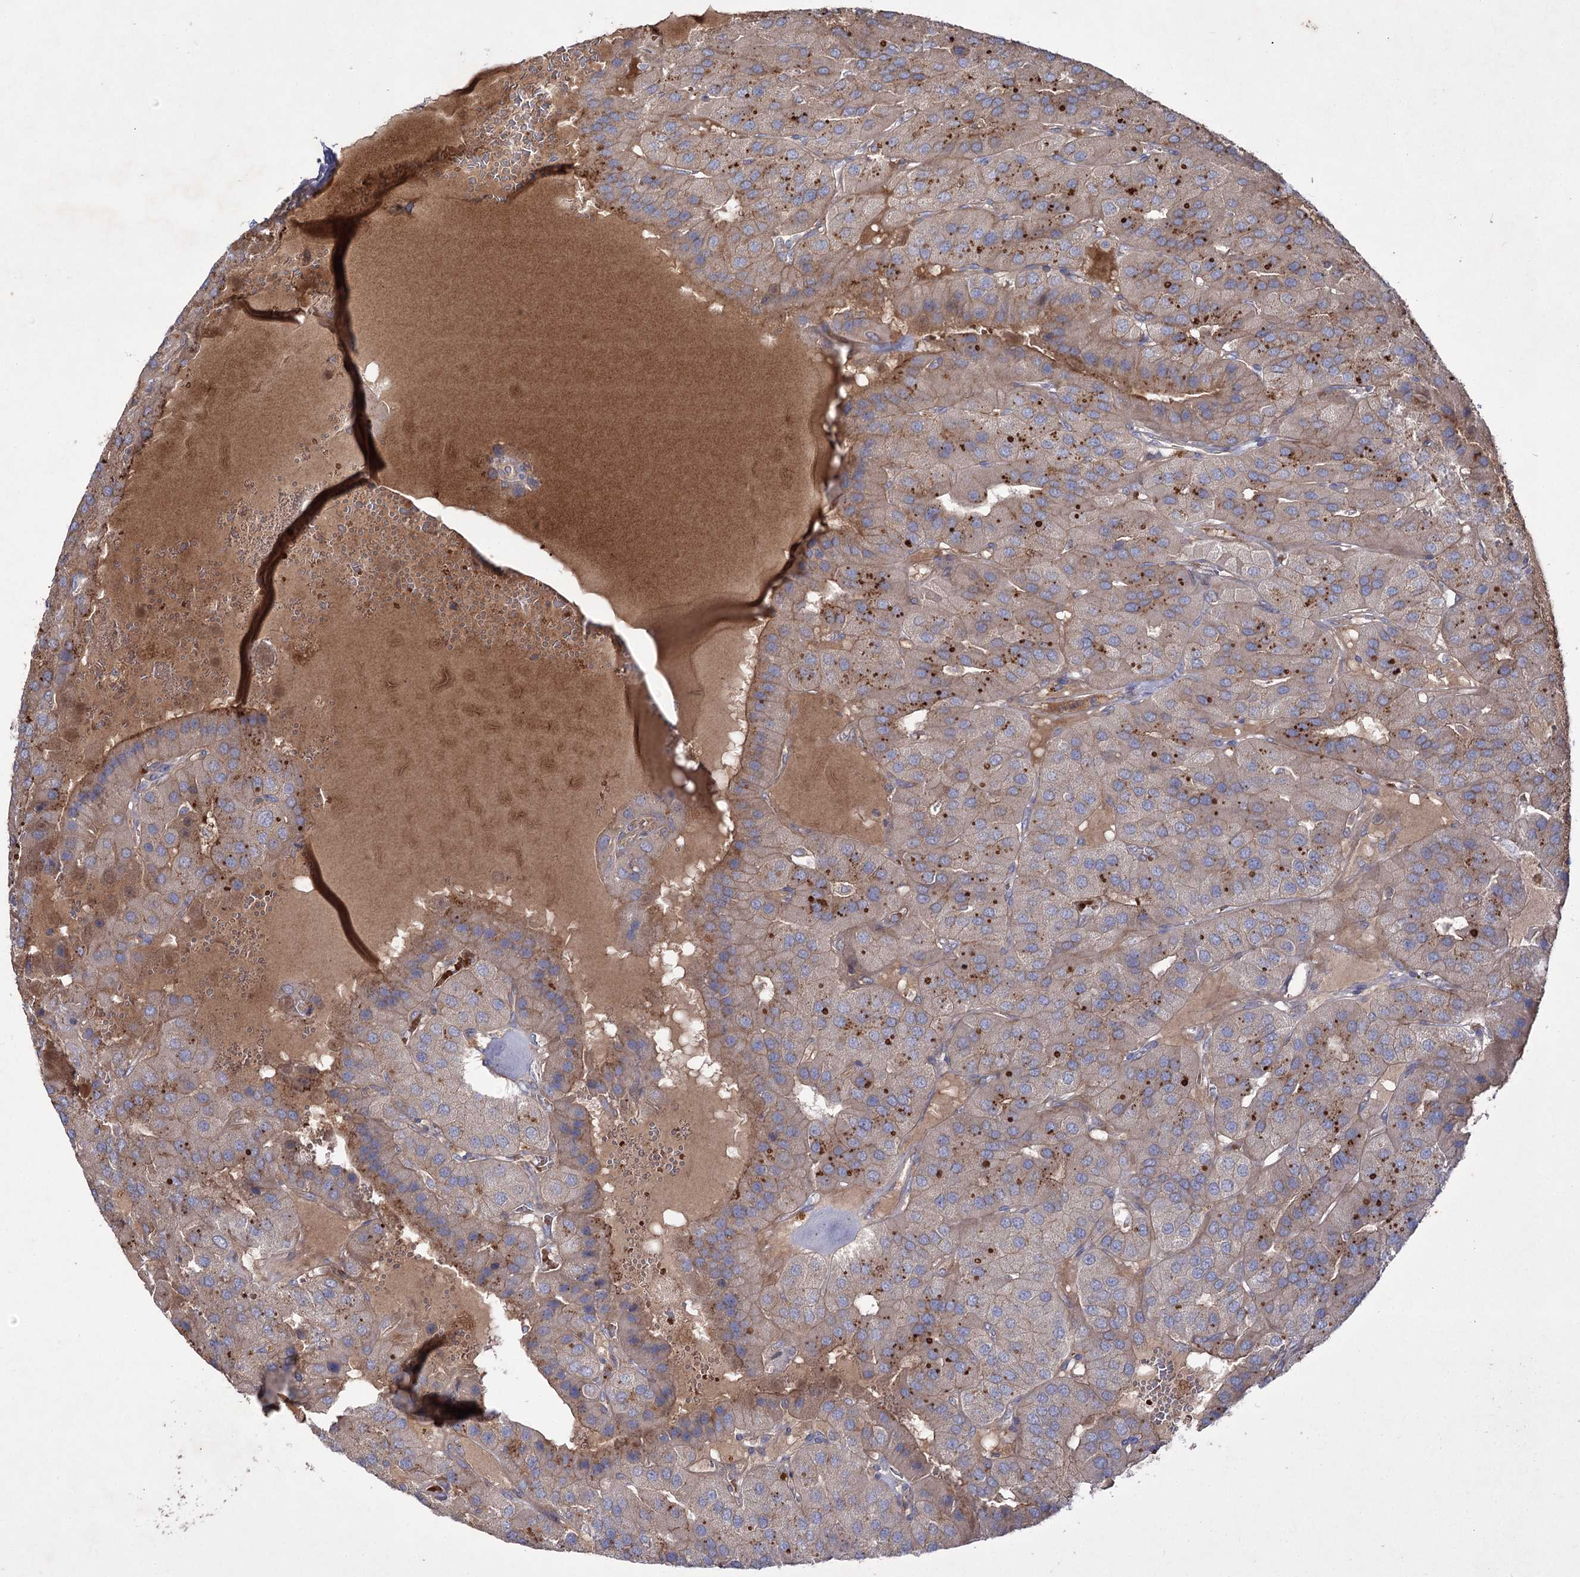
{"staining": {"intensity": "strong", "quantity": "25%-75%", "location": "cytoplasmic/membranous"}, "tissue": "parathyroid gland", "cell_type": "Glandular cells", "image_type": "normal", "snomed": [{"axis": "morphology", "description": "Normal tissue, NOS"}, {"axis": "morphology", "description": "Adenoma, NOS"}, {"axis": "topography", "description": "Parathyroid gland"}], "caption": "IHC of unremarkable parathyroid gland shows high levels of strong cytoplasmic/membranous positivity in about 25%-75% of glandular cells.", "gene": "KIAA0825", "patient": {"sex": "female", "age": 86}}